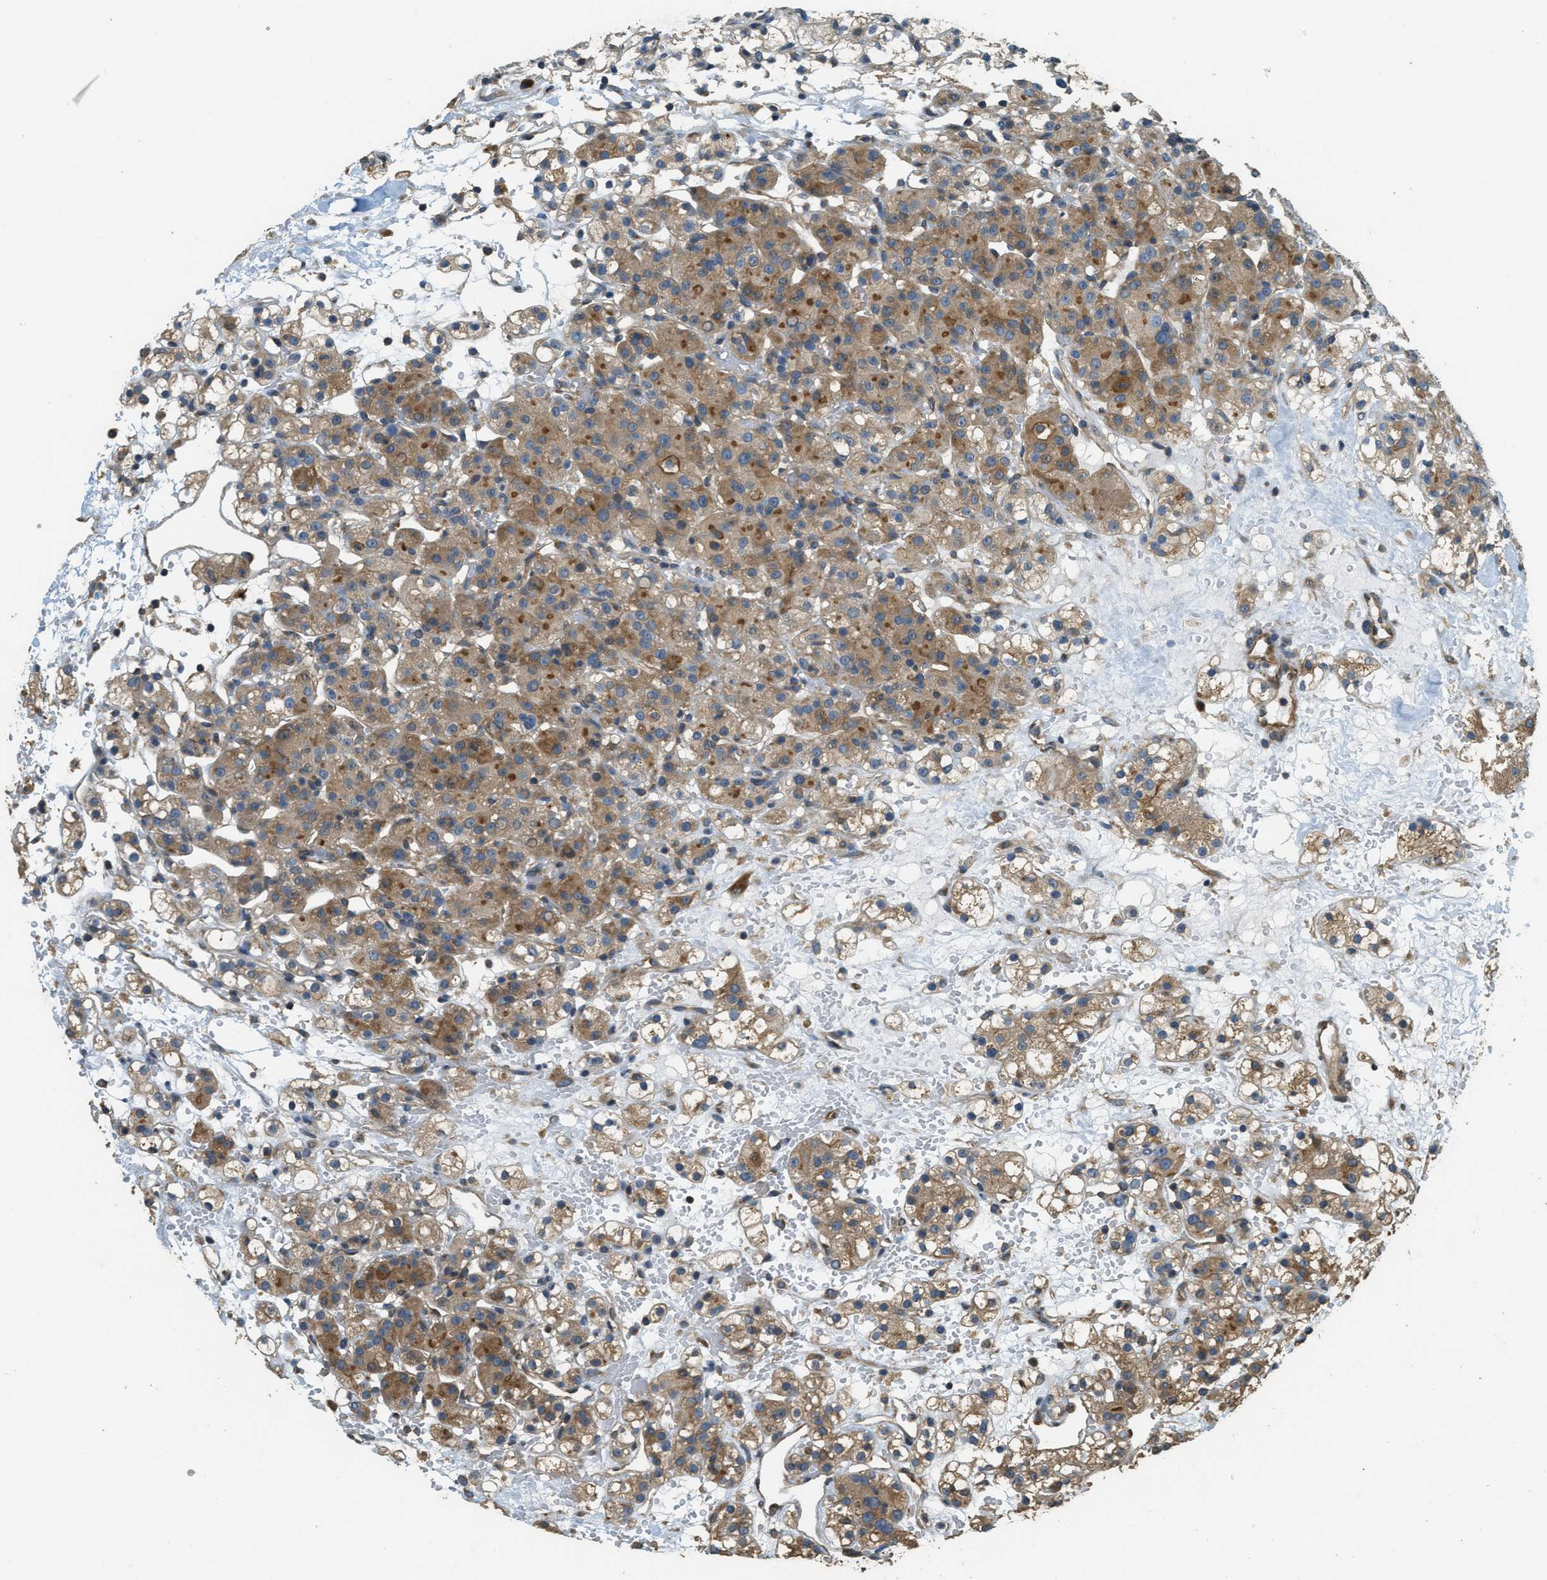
{"staining": {"intensity": "moderate", "quantity": ">75%", "location": "cytoplasmic/membranous"}, "tissue": "renal cancer", "cell_type": "Tumor cells", "image_type": "cancer", "snomed": [{"axis": "morphology", "description": "Adenocarcinoma, NOS"}, {"axis": "topography", "description": "Kidney"}], "caption": "Renal cancer (adenocarcinoma) stained for a protein (brown) exhibits moderate cytoplasmic/membranous positive positivity in about >75% of tumor cells.", "gene": "MARS1", "patient": {"sex": "male", "age": 61}}